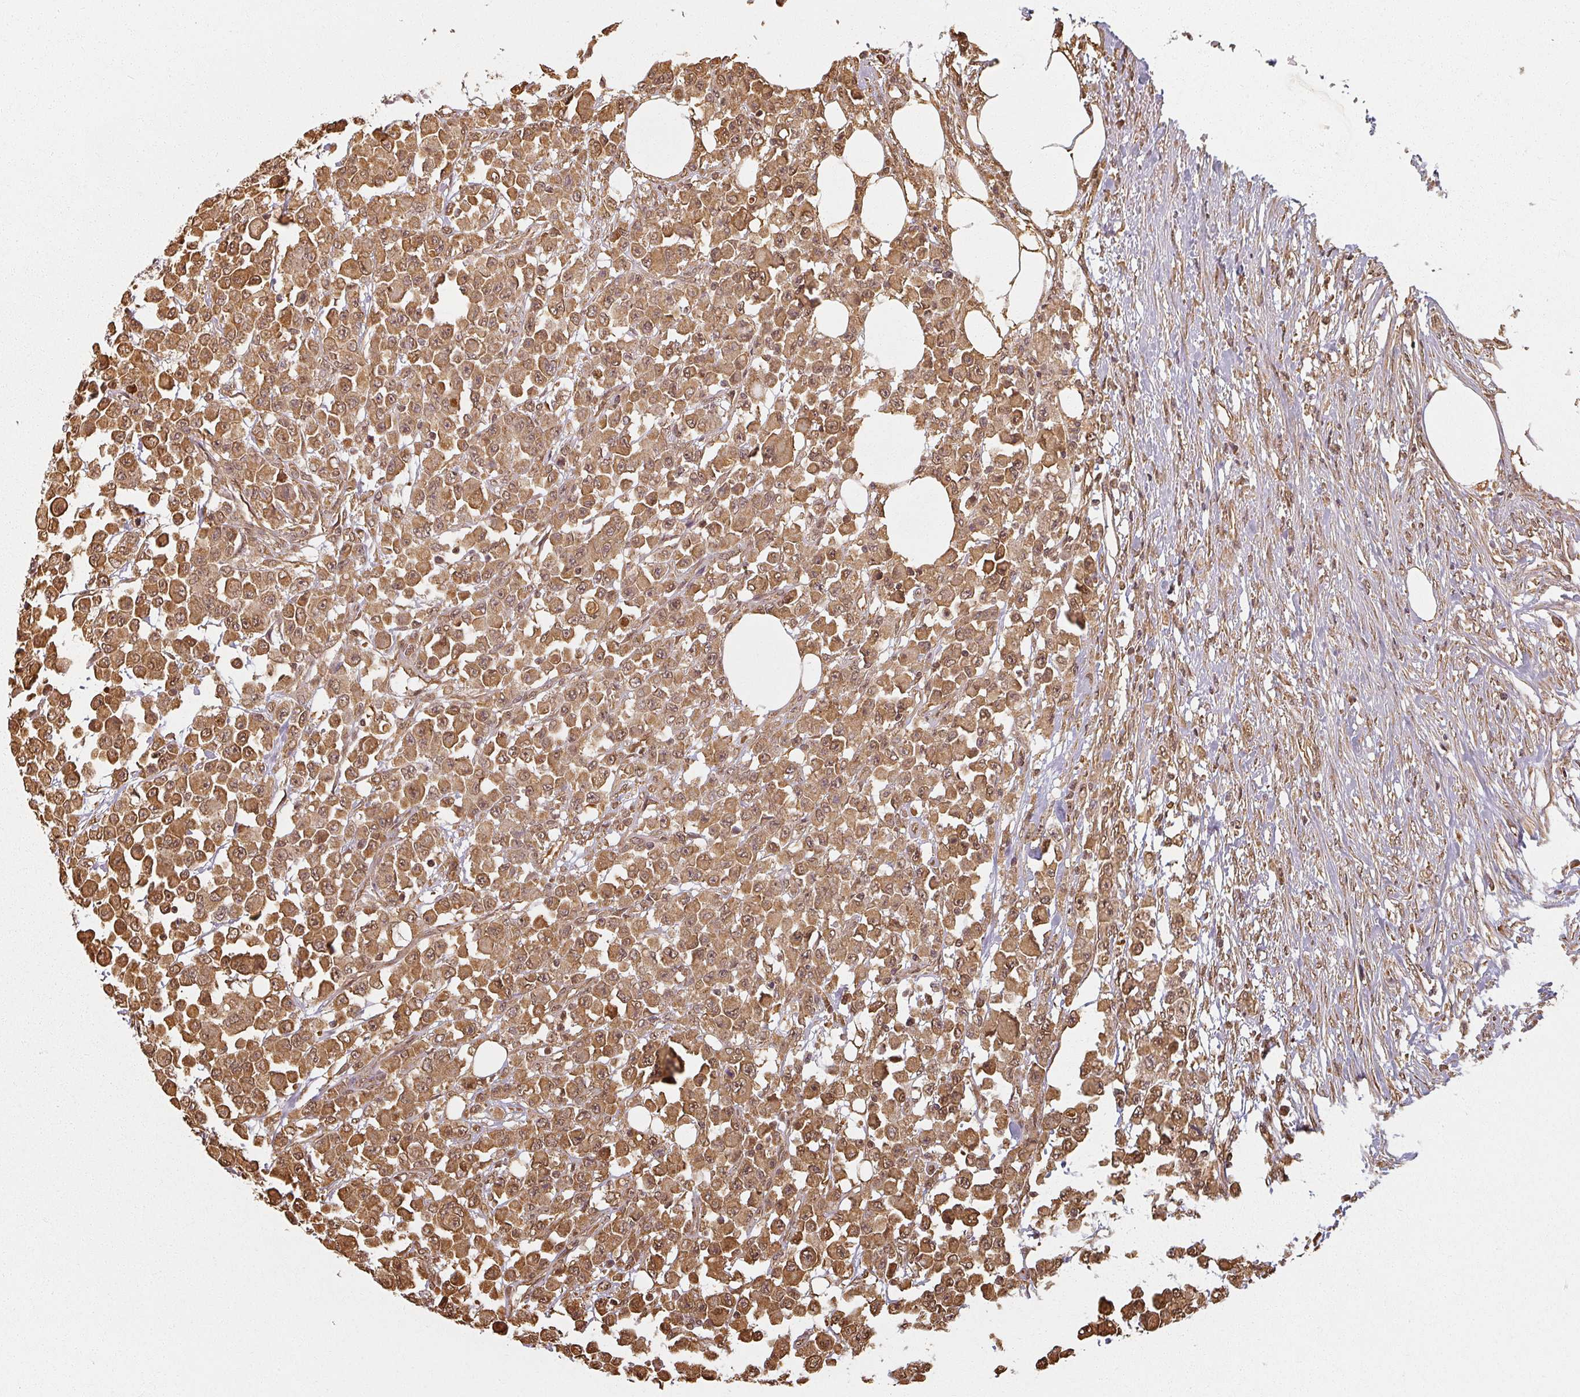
{"staining": {"intensity": "moderate", "quantity": ">75%", "location": "cytoplasmic/membranous,nuclear"}, "tissue": "colorectal cancer", "cell_type": "Tumor cells", "image_type": "cancer", "snomed": [{"axis": "morphology", "description": "Adenocarcinoma, NOS"}, {"axis": "topography", "description": "Colon"}], "caption": "This is an image of immunohistochemistry (IHC) staining of colorectal cancer, which shows moderate expression in the cytoplasmic/membranous and nuclear of tumor cells.", "gene": "MED19", "patient": {"sex": "male", "age": 51}}